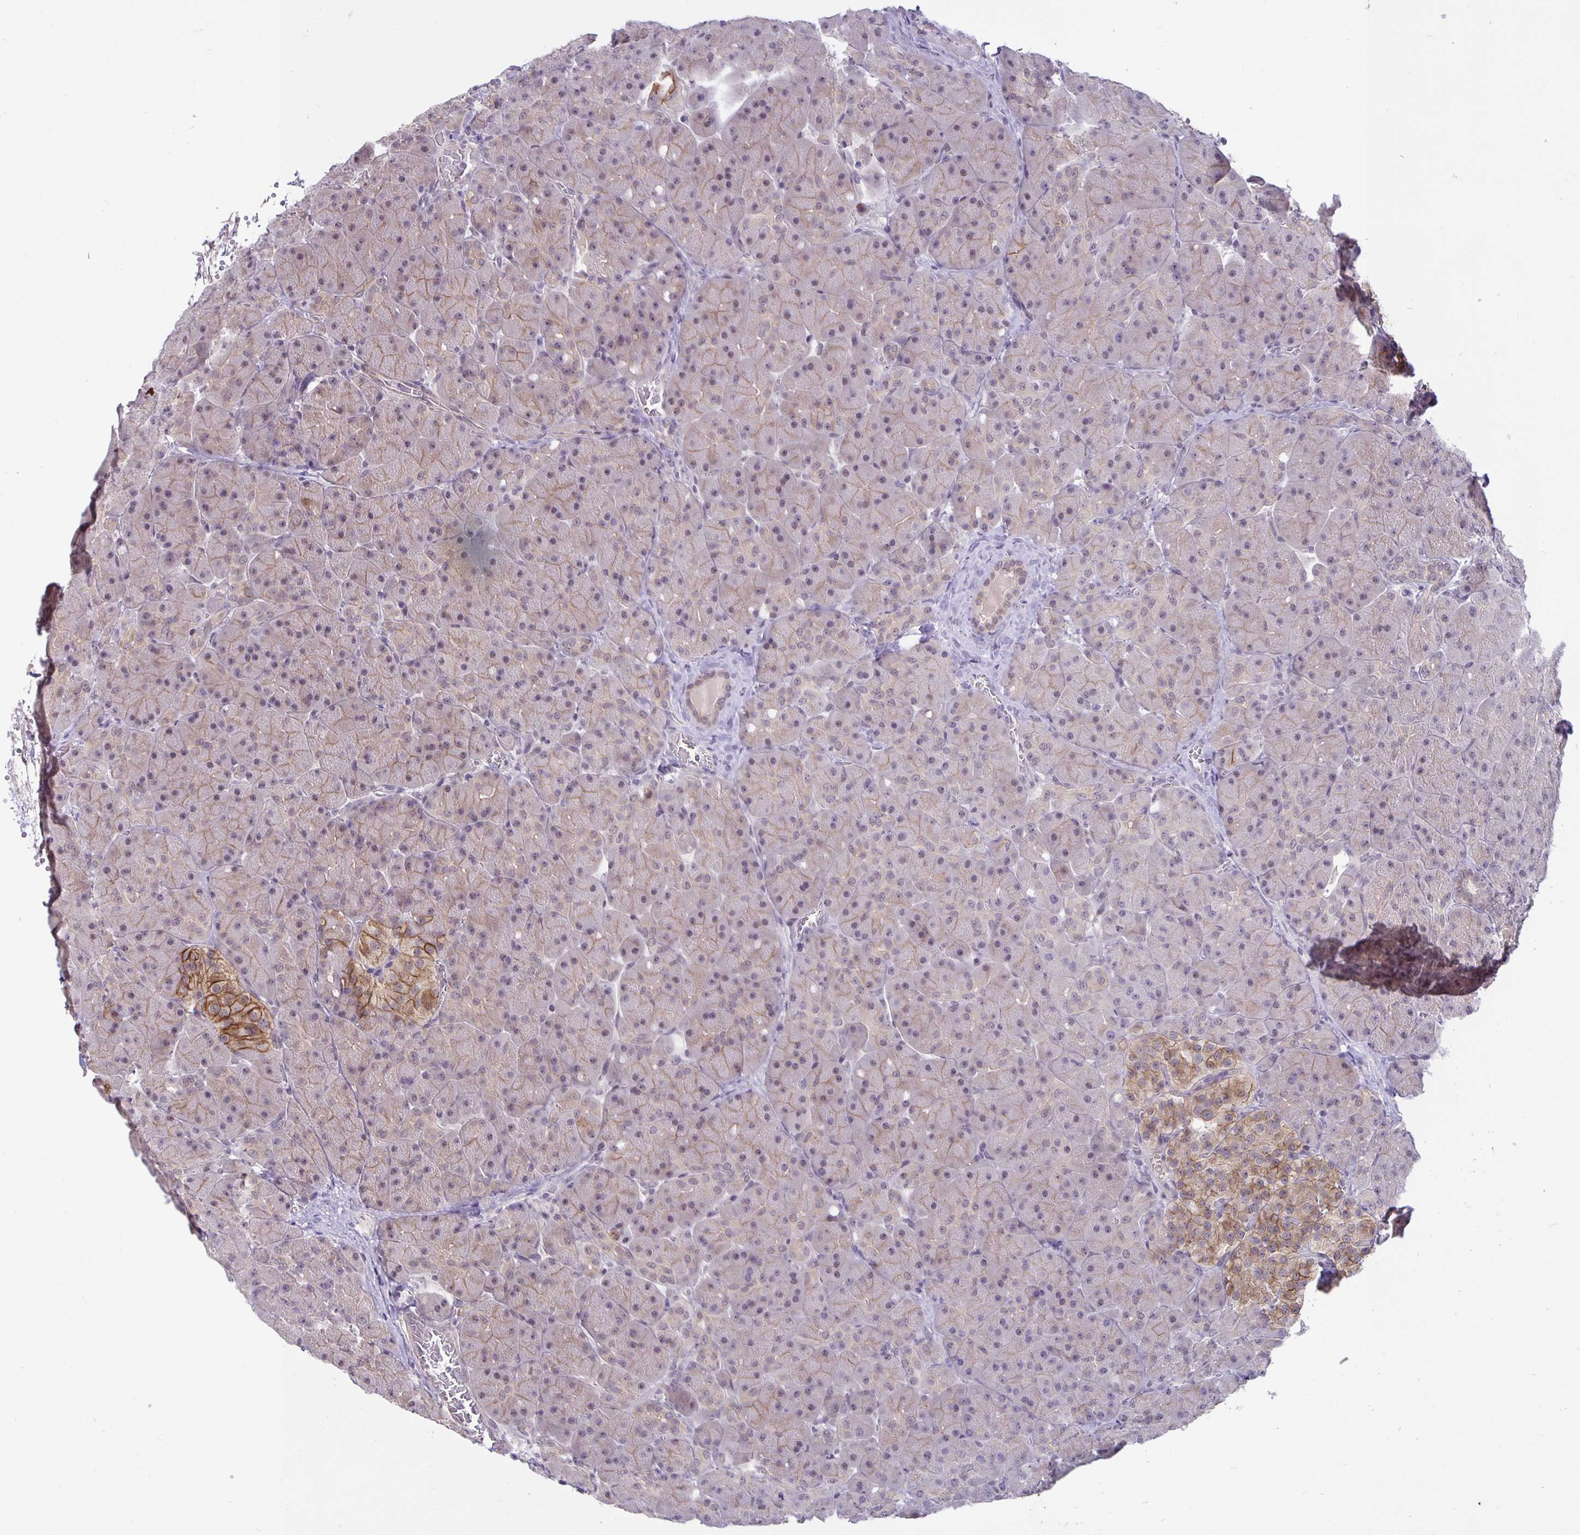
{"staining": {"intensity": "weak", "quantity": "25%-75%", "location": "cytoplasmic/membranous"}, "tissue": "pancreas", "cell_type": "Exocrine glandular cells", "image_type": "normal", "snomed": [{"axis": "morphology", "description": "Normal tissue, NOS"}, {"axis": "topography", "description": "Pancreas"}], "caption": "An immunohistochemistry micrograph of benign tissue is shown. Protein staining in brown highlights weak cytoplasmic/membranous positivity in pancreas within exocrine glandular cells.", "gene": "ARVCF", "patient": {"sex": "male", "age": 55}}